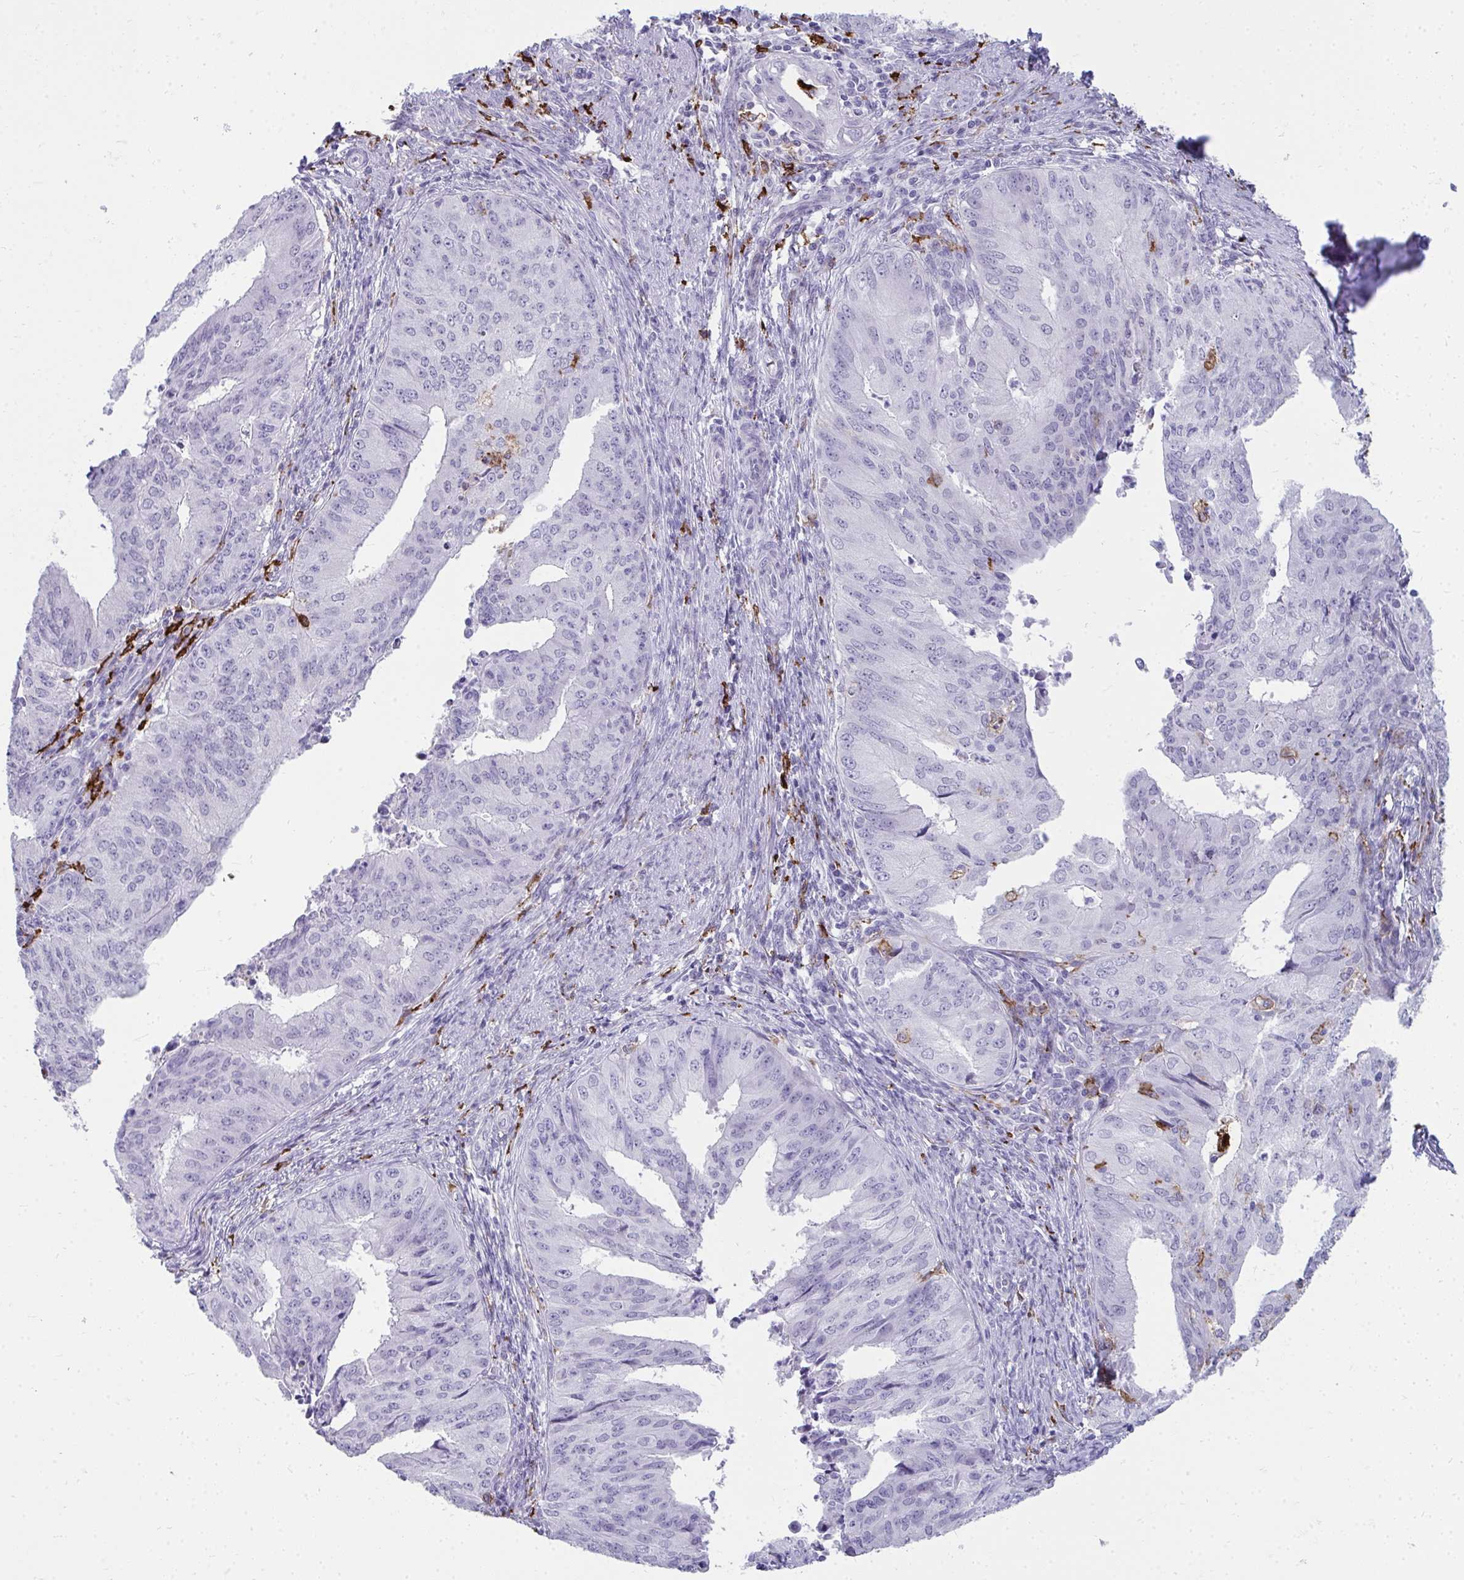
{"staining": {"intensity": "negative", "quantity": "none", "location": "none"}, "tissue": "endometrial cancer", "cell_type": "Tumor cells", "image_type": "cancer", "snomed": [{"axis": "morphology", "description": "Adenocarcinoma, NOS"}, {"axis": "topography", "description": "Endometrium"}], "caption": "This photomicrograph is of endometrial cancer stained with IHC to label a protein in brown with the nuclei are counter-stained blue. There is no staining in tumor cells.", "gene": "CD163", "patient": {"sex": "female", "age": 50}}